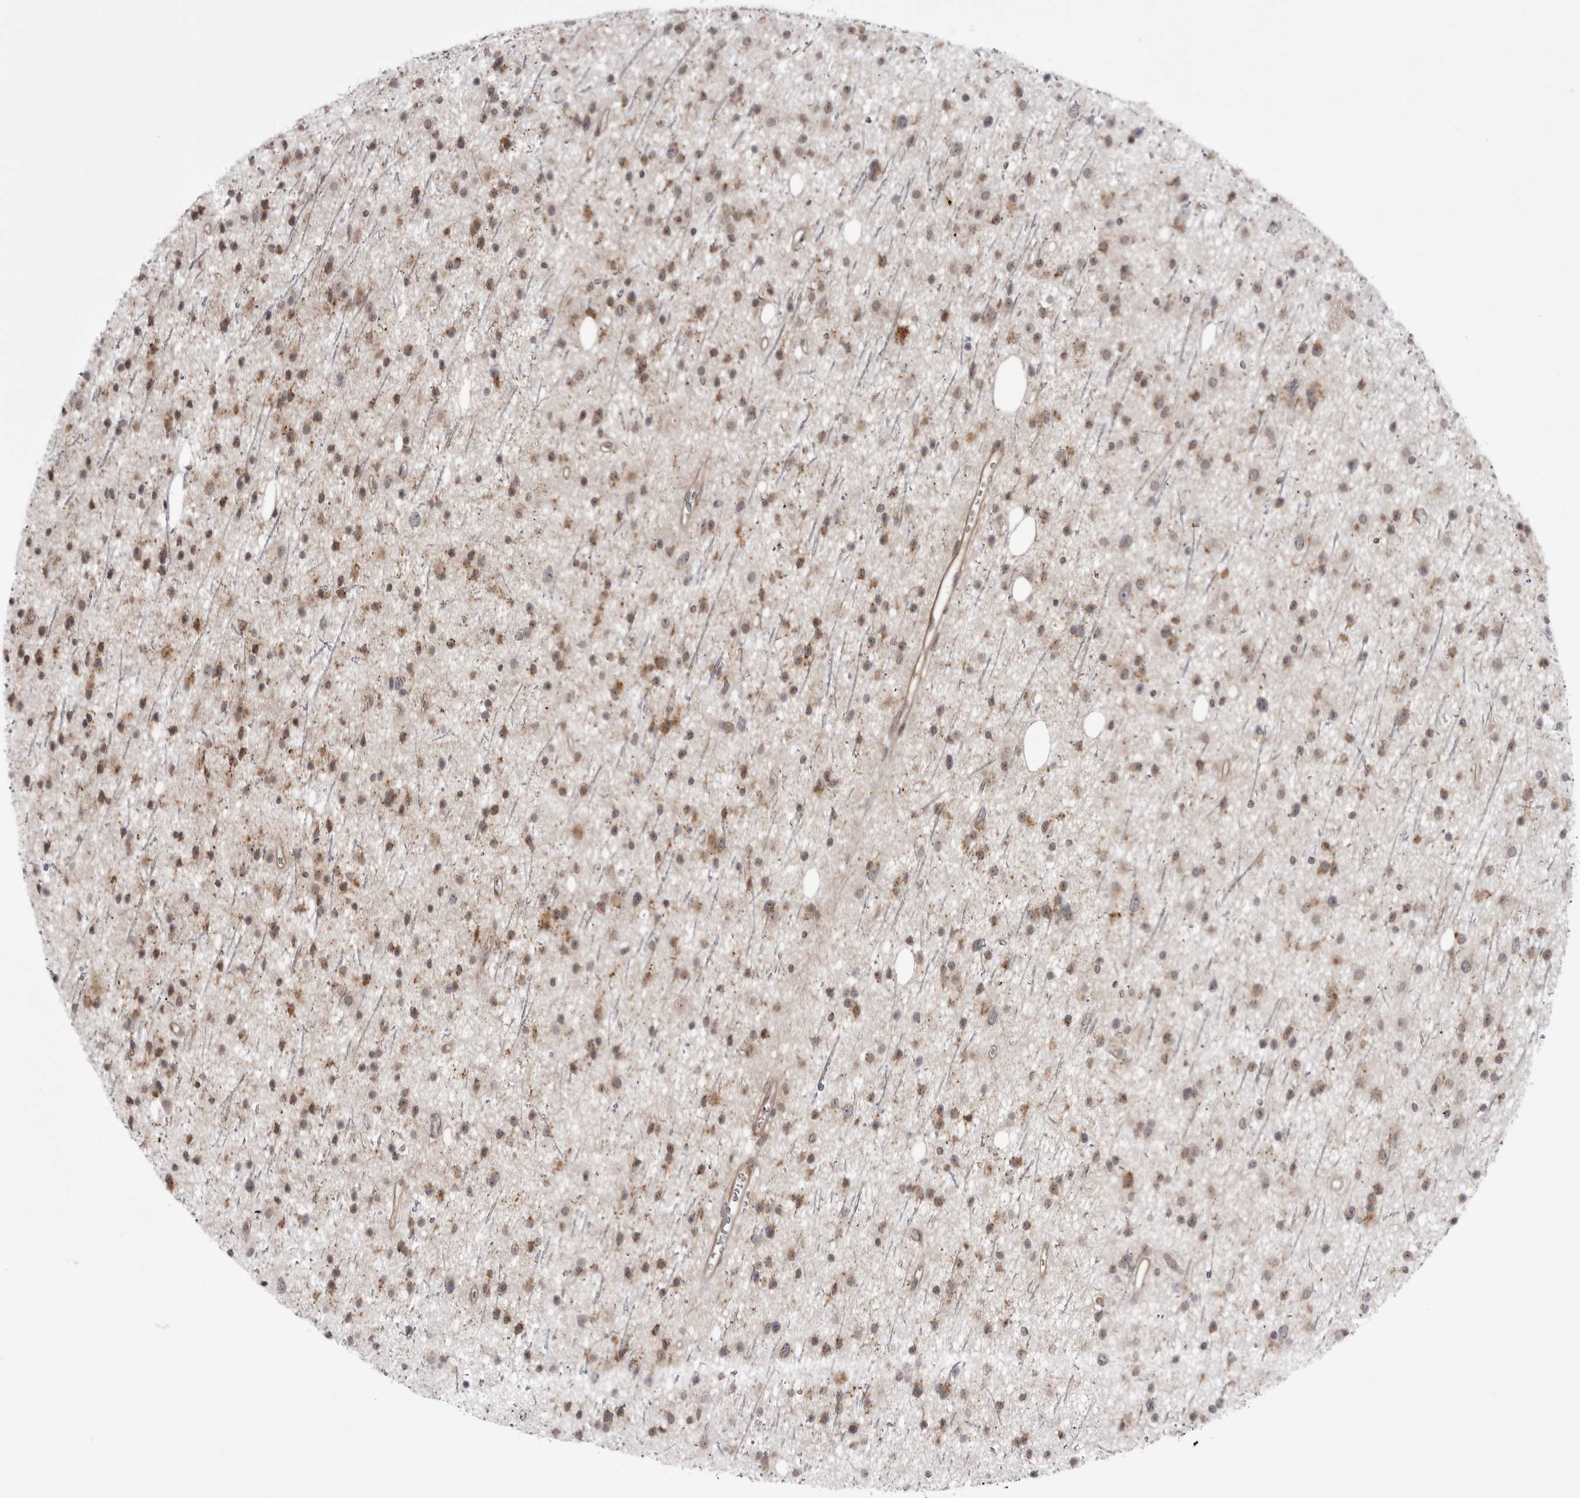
{"staining": {"intensity": "weak", "quantity": ">75%", "location": "cytoplasmic/membranous"}, "tissue": "glioma", "cell_type": "Tumor cells", "image_type": "cancer", "snomed": [{"axis": "morphology", "description": "Glioma, malignant, Low grade"}, {"axis": "topography", "description": "Cerebral cortex"}], "caption": "Immunohistochemical staining of low-grade glioma (malignant) reveals weak cytoplasmic/membranous protein staining in about >75% of tumor cells.", "gene": "CCDC18", "patient": {"sex": "female", "age": 39}}